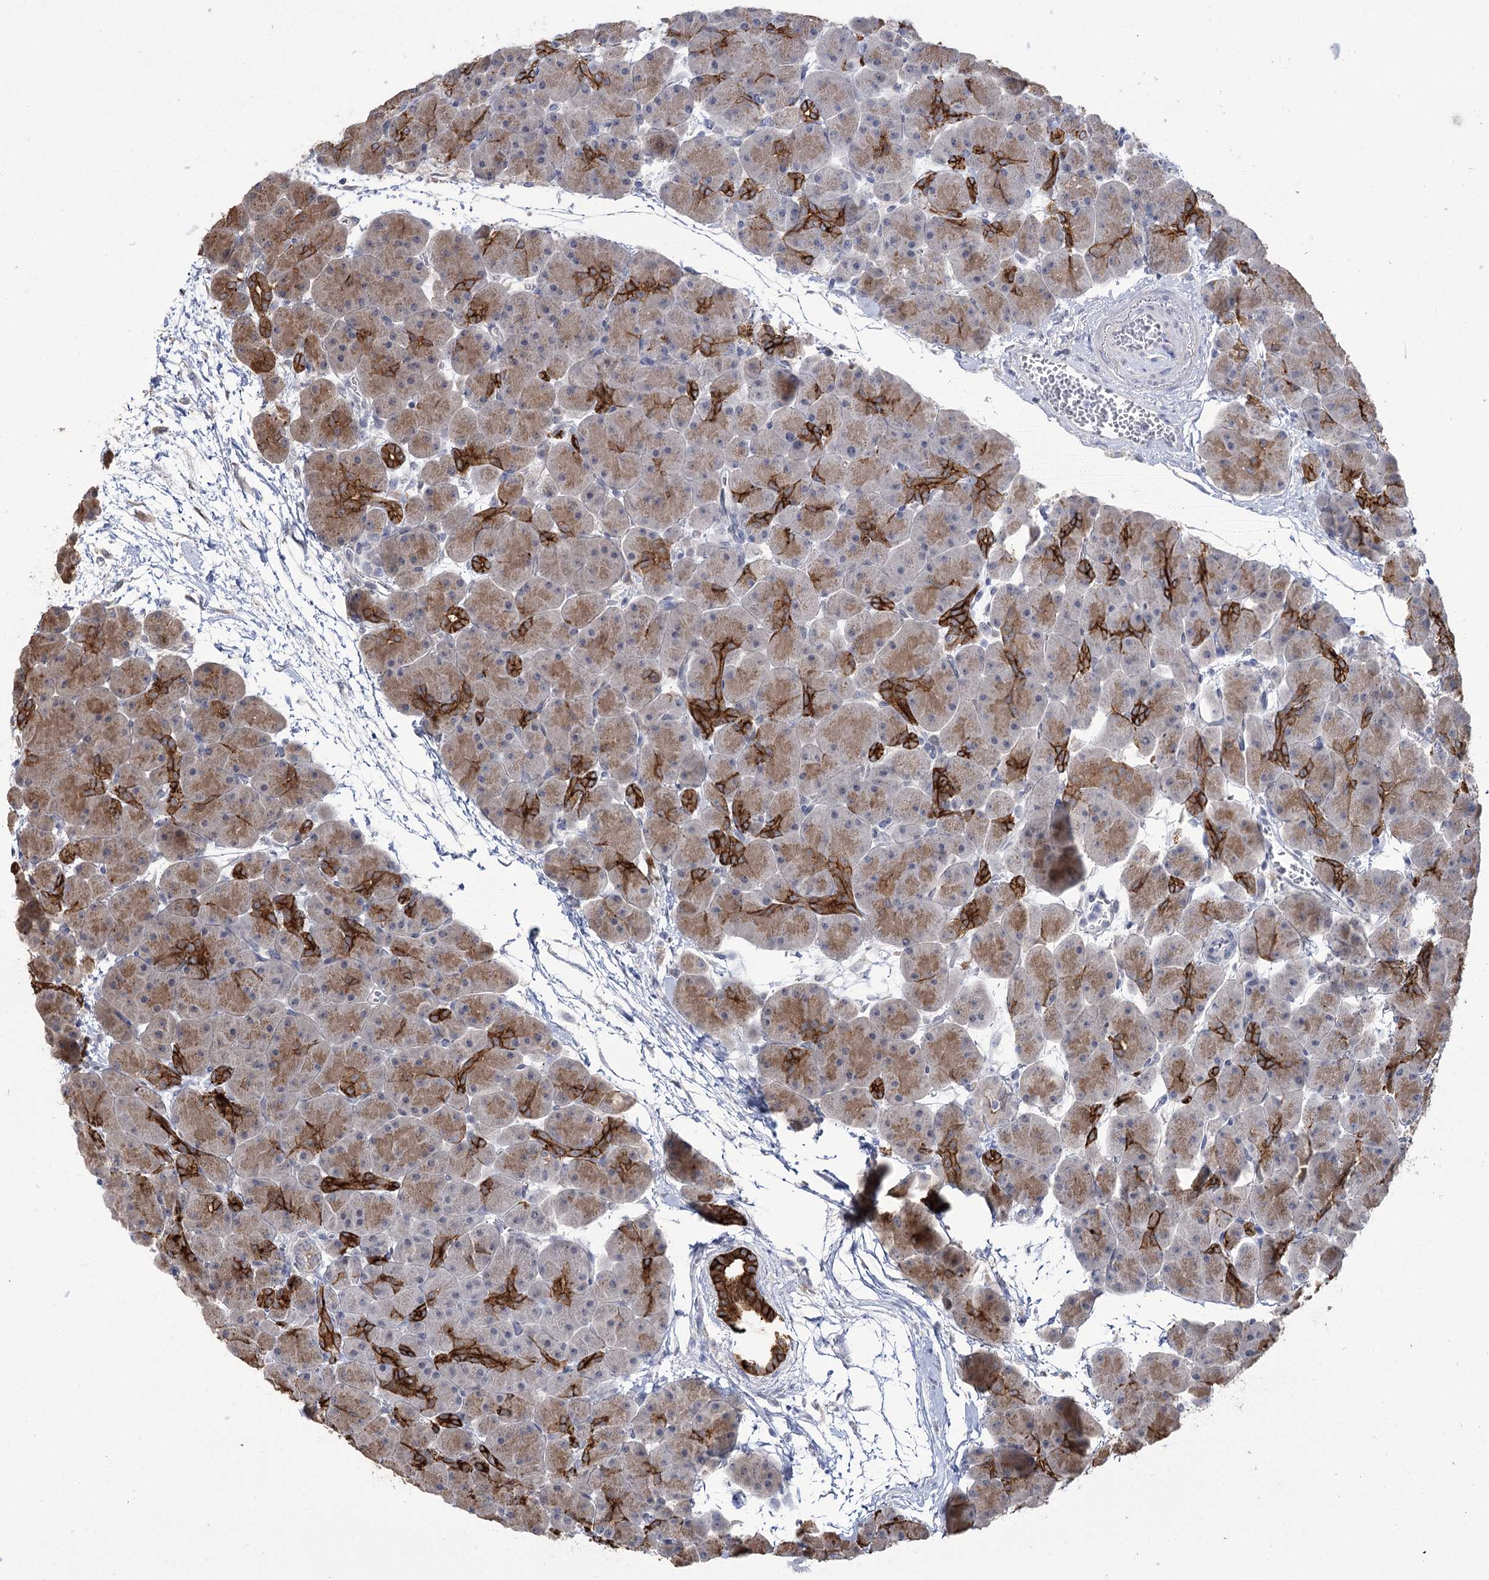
{"staining": {"intensity": "moderate", "quantity": ">75%", "location": "cytoplasmic/membranous"}, "tissue": "pancreas", "cell_type": "Exocrine glandular cells", "image_type": "normal", "snomed": [{"axis": "morphology", "description": "Normal tissue, NOS"}, {"axis": "topography", "description": "Pancreas"}], "caption": "Protein analysis of unremarkable pancreas exhibits moderate cytoplasmic/membranous expression in about >75% of exocrine glandular cells. Immunohistochemistry stains the protein of interest in brown and the nuclei are stained blue.", "gene": "PHYHIPL", "patient": {"sex": "male", "age": 66}}